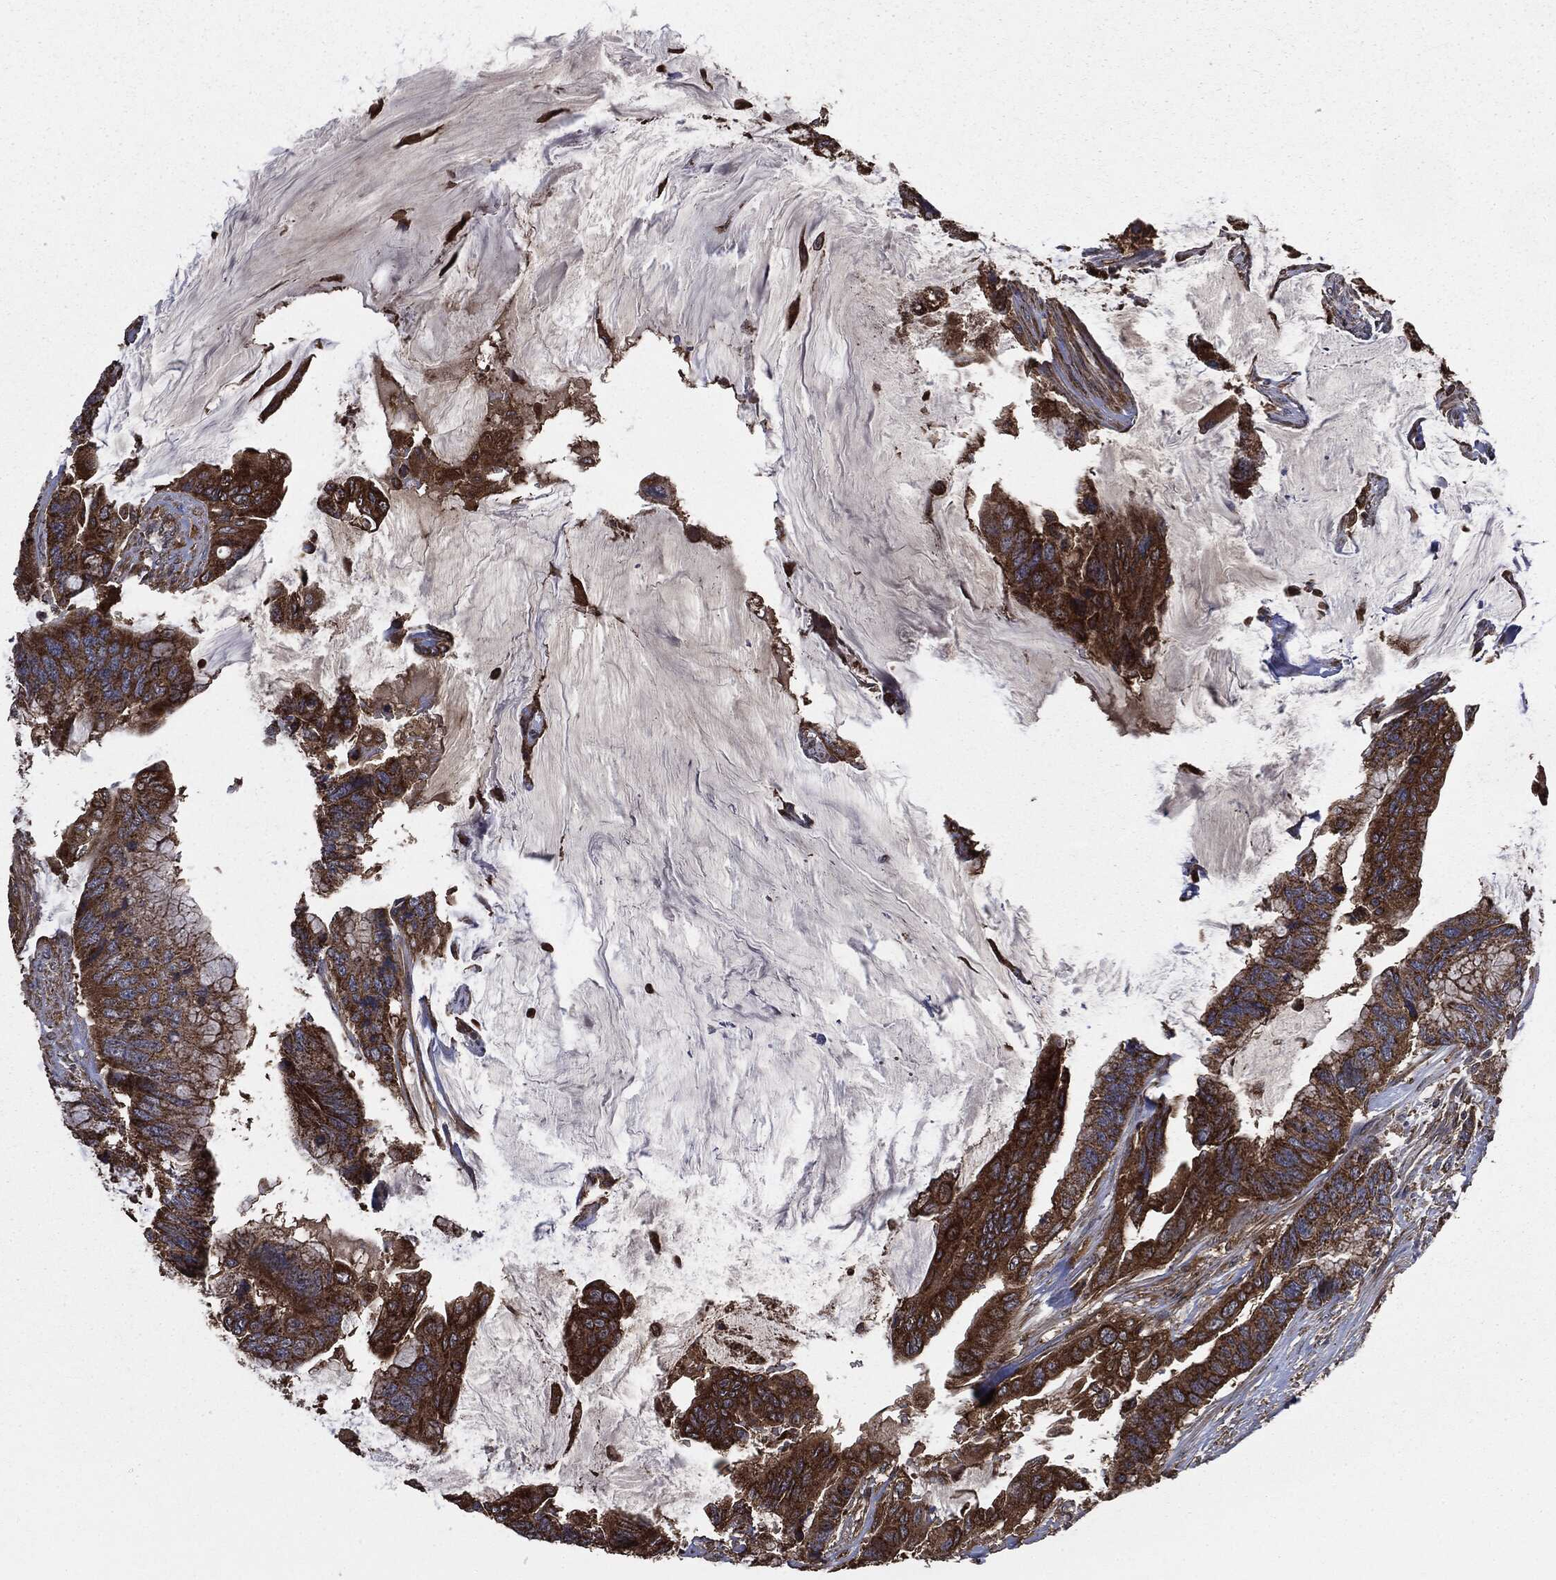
{"staining": {"intensity": "strong", "quantity": ">75%", "location": "cytoplasmic/membranous"}, "tissue": "colorectal cancer", "cell_type": "Tumor cells", "image_type": "cancer", "snomed": [{"axis": "morphology", "description": "Adenocarcinoma, NOS"}, {"axis": "topography", "description": "Rectum"}], "caption": "The micrograph reveals a brown stain indicating the presence of a protein in the cytoplasmic/membranous of tumor cells in colorectal adenocarcinoma. (DAB (3,3'-diaminobenzidine) = brown stain, brightfield microscopy at high magnification).", "gene": "MAPK6", "patient": {"sex": "female", "age": 59}}